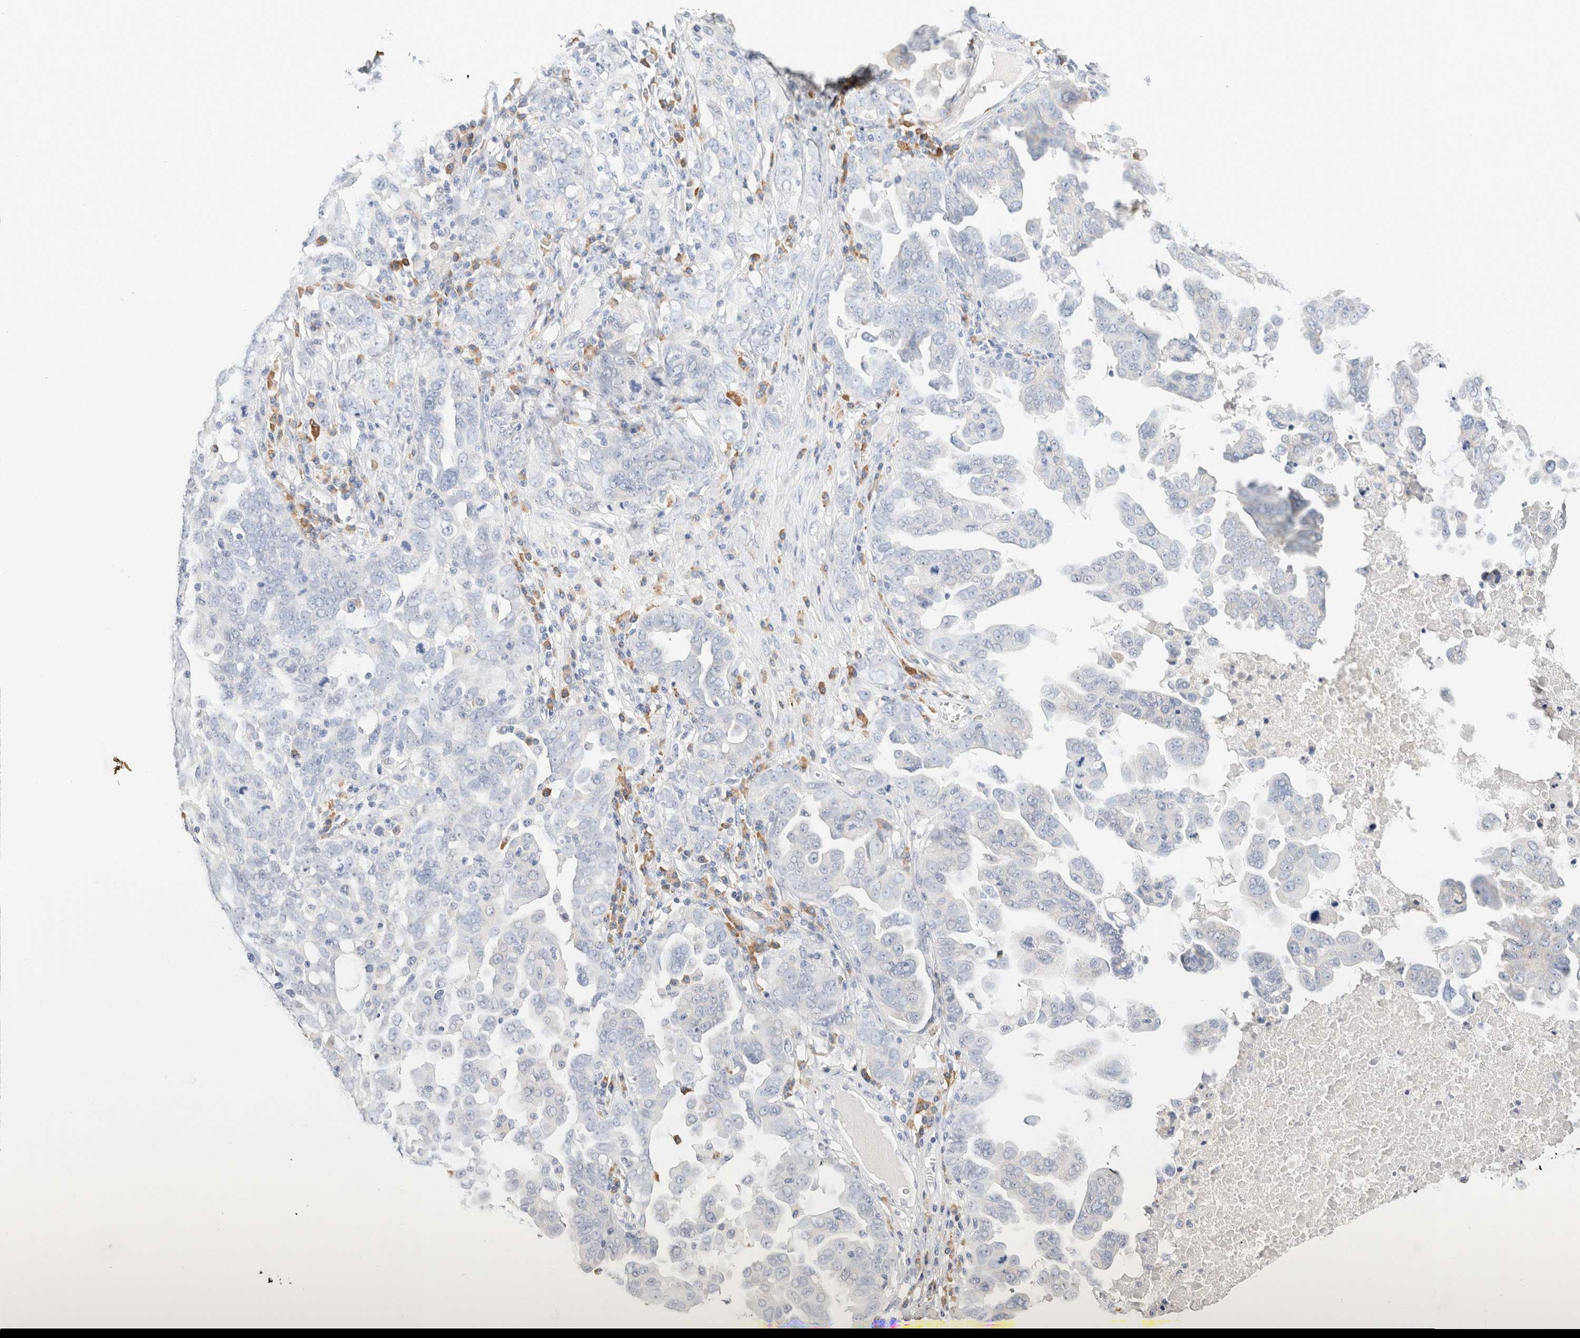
{"staining": {"intensity": "negative", "quantity": "none", "location": "none"}, "tissue": "ovarian cancer", "cell_type": "Tumor cells", "image_type": "cancer", "snomed": [{"axis": "morphology", "description": "Carcinoma, endometroid"}, {"axis": "topography", "description": "Ovary"}], "caption": "IHC micrograph of neoplastic tissue: ovarian cancer stained with DAB (3,3'-diaminobenzidine) displays no significant protein positivity in tumor cells. The staining is performed using DAB brown chromogen with nuclei counter-stained in using hematoxylin.", "gene": "GADD45G", "patient": {"sex": "female", "age": 62}}